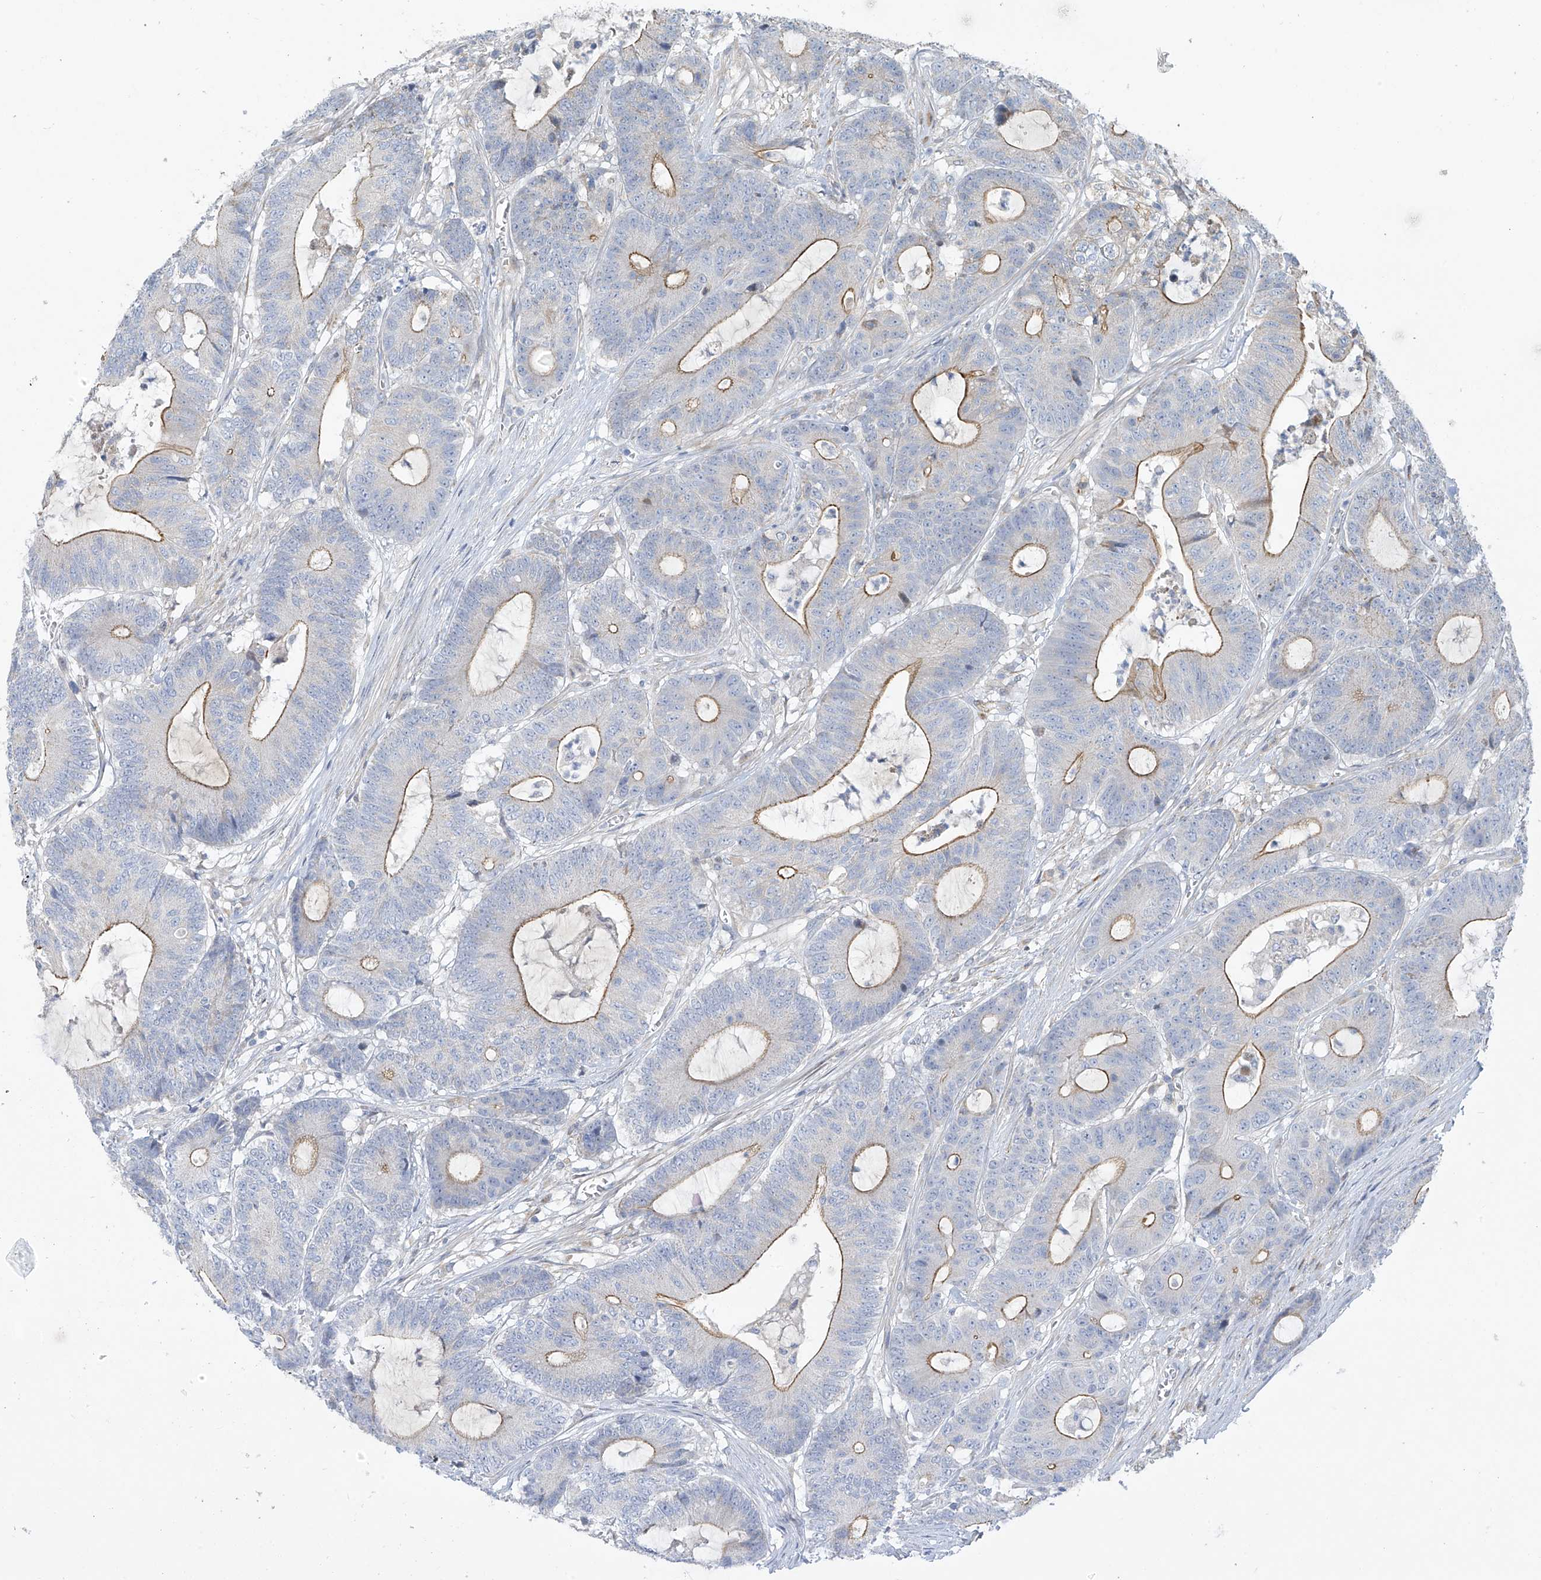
{"staining": {"intensity": "moderate", "quantity": "25%-75%", "location": "cytoplasmic/membranous"}, "tissue": "colorectal cancer", "cell_type": "Tumor cells", "image_type": "cancer", "snomed": [{"axis": "morphology", "description": "Adenocarcinoma, NOS"}, {"axis": "topography", "description": "Colon"}], "caption": "Immunohistochemistry staining of adenocarcinoma (colorectal), which reveals medium levels of moderate cytoplasmic/membranous expression in approximately 25%-75% of tumor cells indicating moderate cytoplasmic/membranous protein positivity. The staining was performed using DAB (3,3'-diaminobenzidine) (brown) for protein detection and nuclei were counterstained in hematoxylin (blue).", "gene": "ZNF641", "patient": {"sex": "female", "age": 84}}